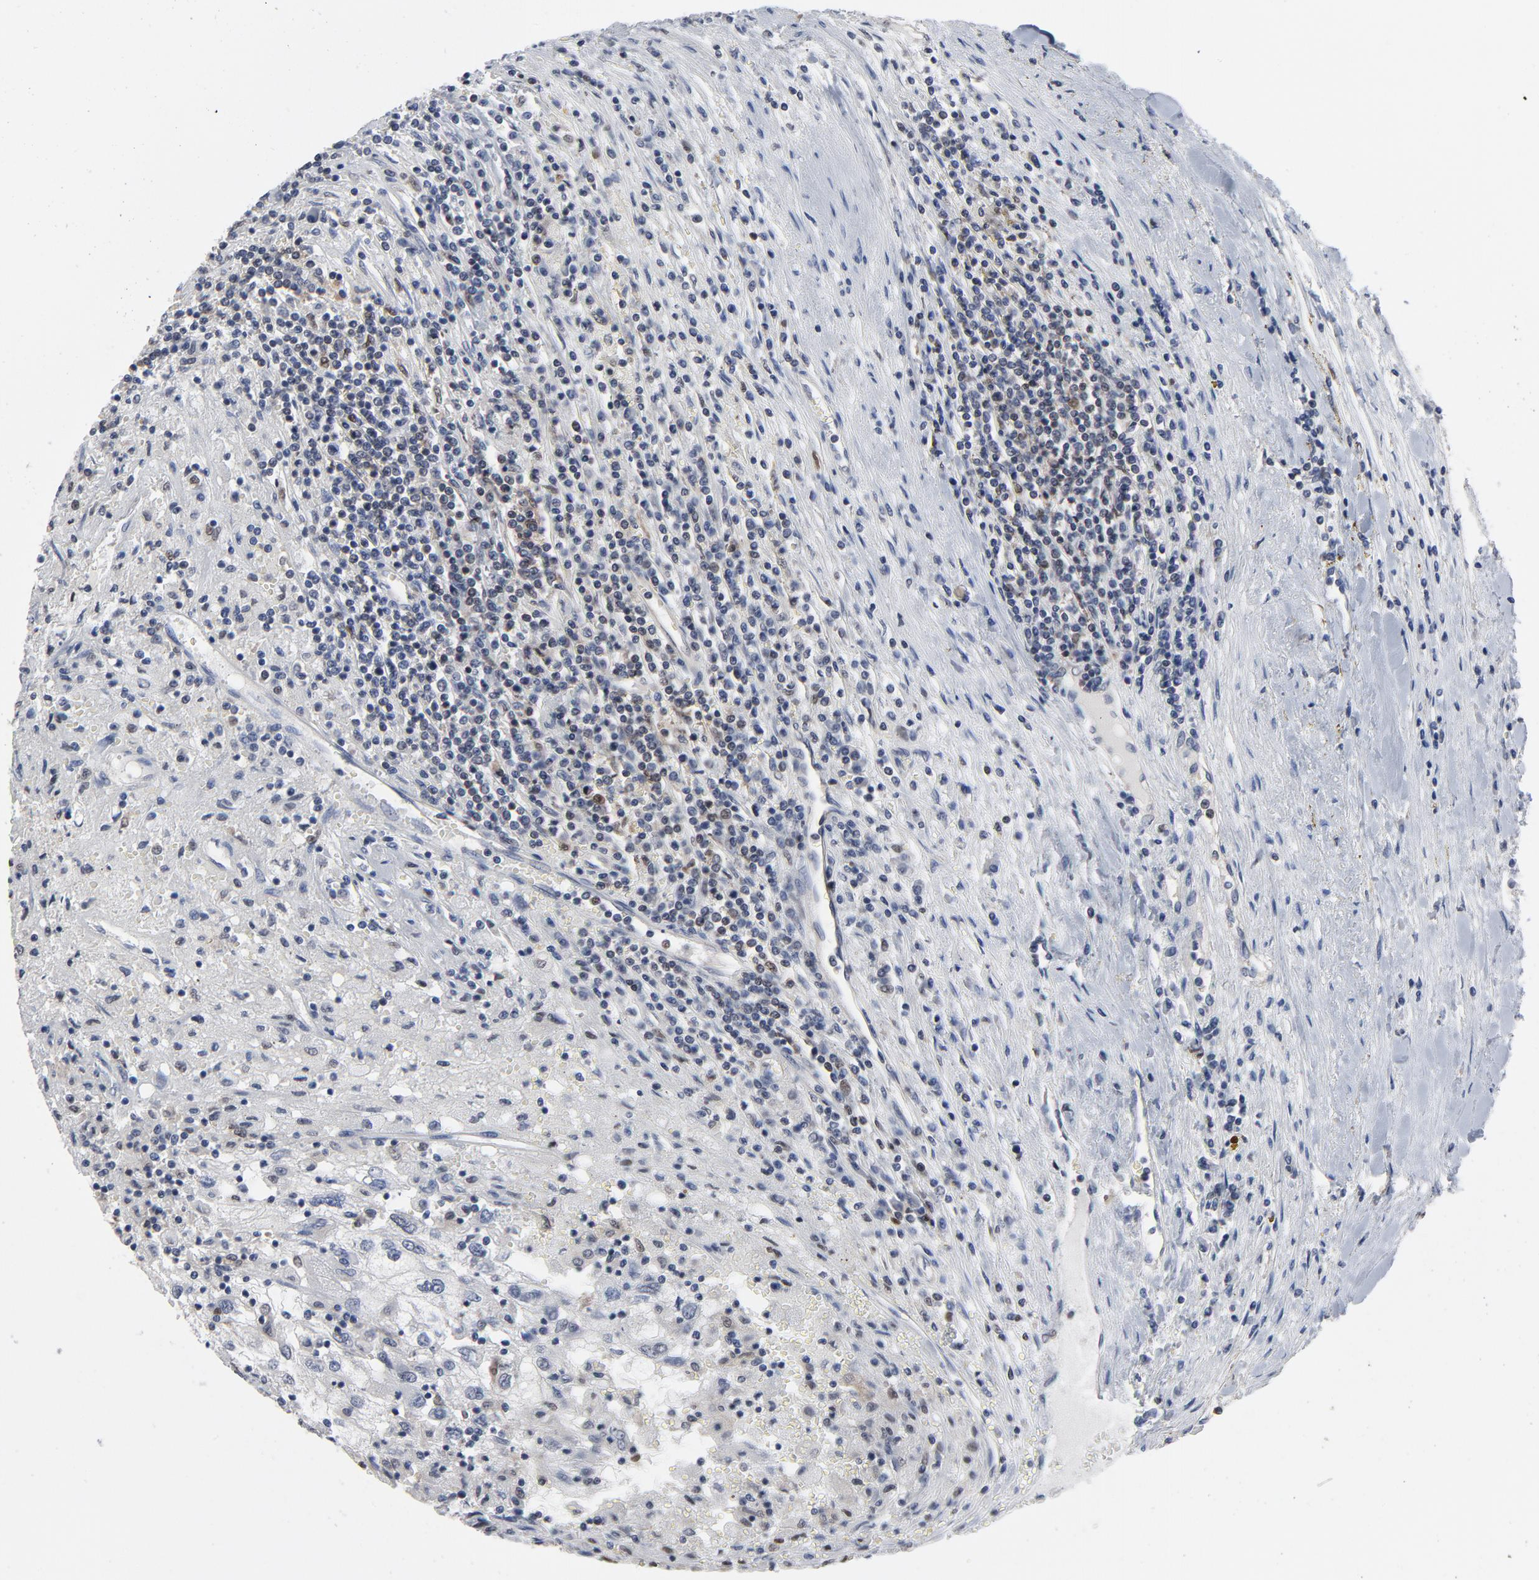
{"staining": {"intensity": "negative", "quantity": "none", "location": "none"}, "tissue": "renal cancer", "cell_type": "Tumor cells", "image_type": "cancer", "snomed": [{"axis": "morphology", "description": "Normal tissue, NOS"}, {"axis": "morphology", "description": "Adenocarcinoma, NOS"}, {"axis": "topography", "description": "Kidney"}], "caption": "This is an immunohistochemistry (IHC) histopathology image of renal adenocarcinoma. There is no positivity in tumor cells.", "gene": "NFKB1", "patient": {"sex": "male", "age": 71}}